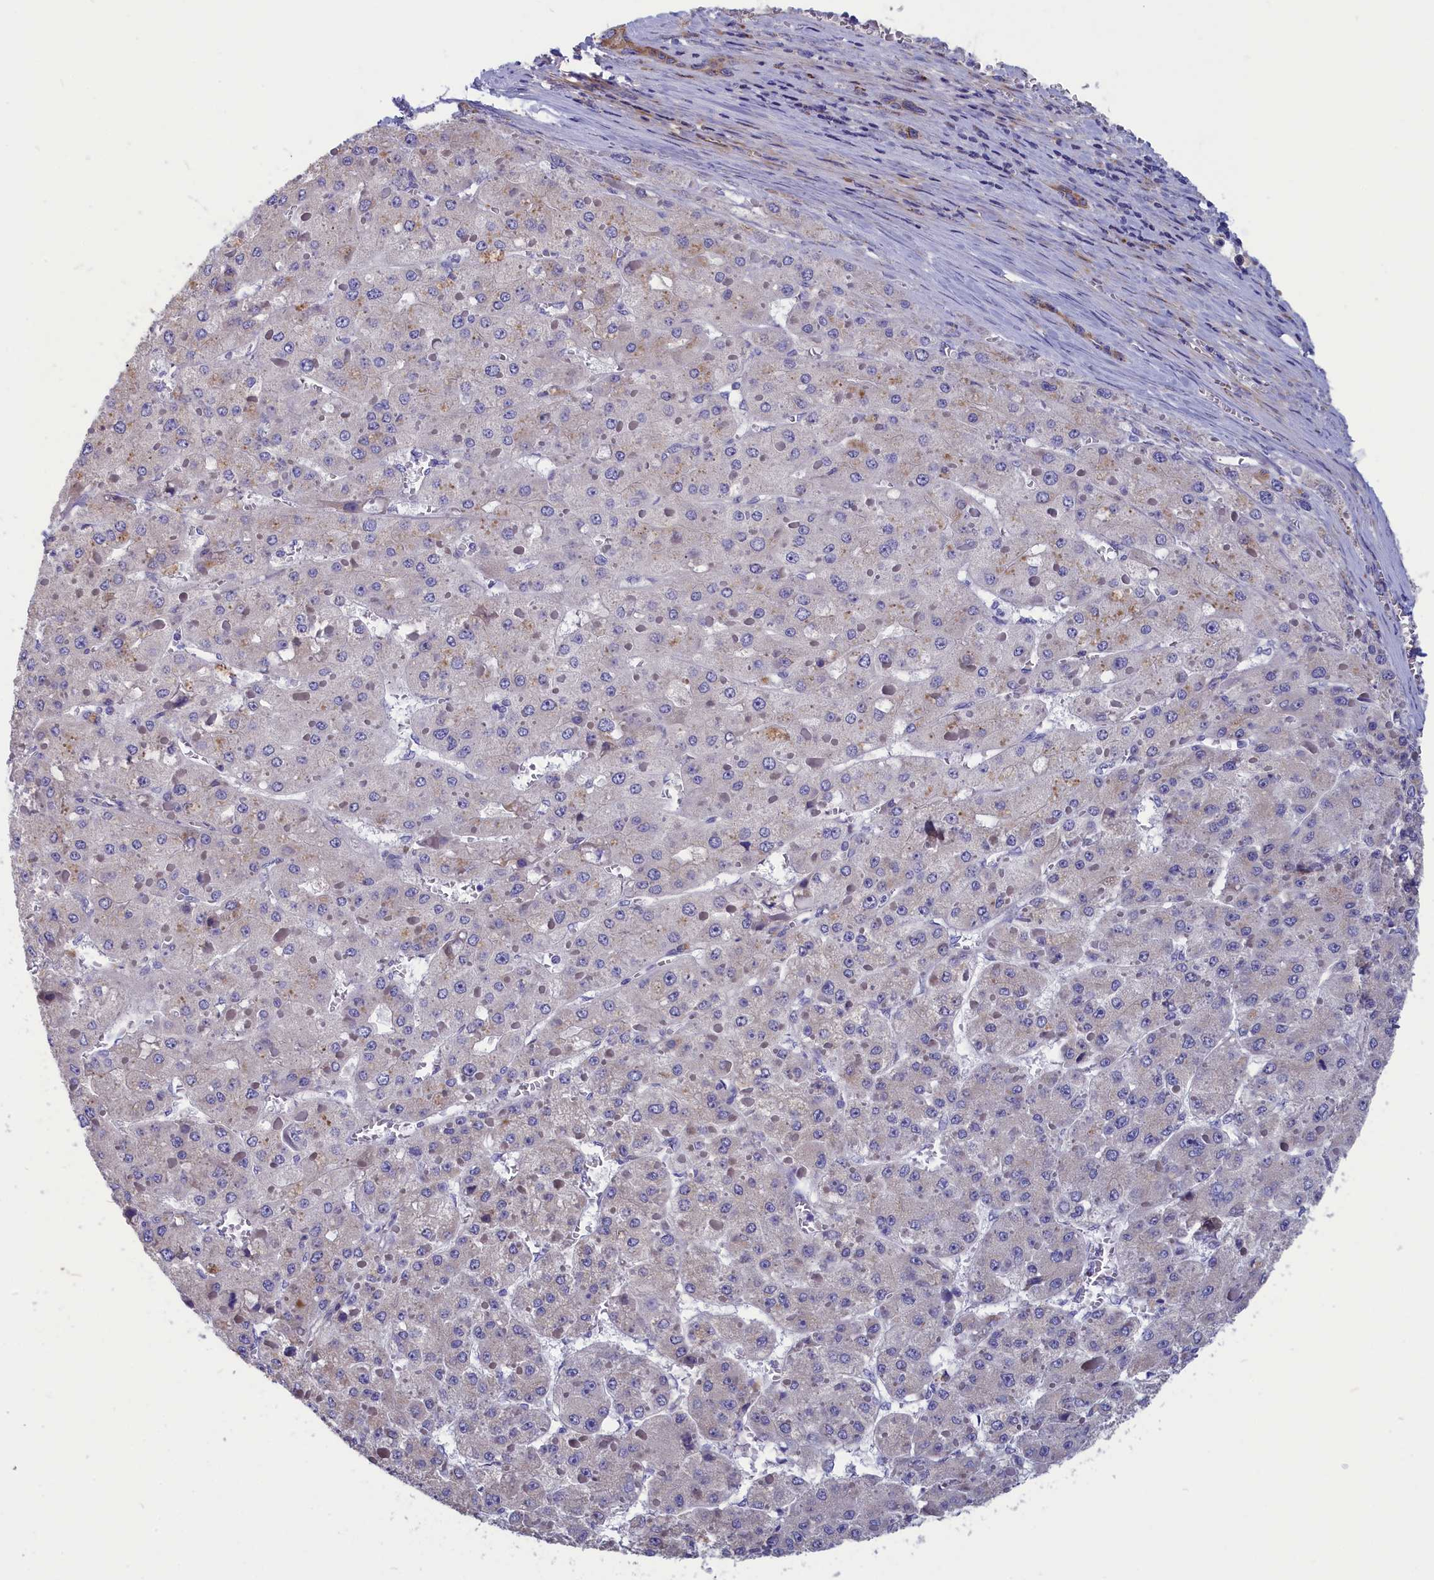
{"staining": {"intensity": "weak", "quantity": "<25%", "location": "cytoplasmic/membranous"}, "tissue": "liver cancer", "cell_type": "Tumor cells", "image_type": "cancer", "snomed": [{"axis": "morphology", "description": "Carcinoma, Hepatocellular, NOS"}, {"axis": "topography", "description": "Liver"}], "caption": "Protein analysis of hepatocellular carcinoma (liver) displays no significant positivity in tumor cells.", "gene": "TUBGCP4", "patient": {"sex": "female", "age": 73}}